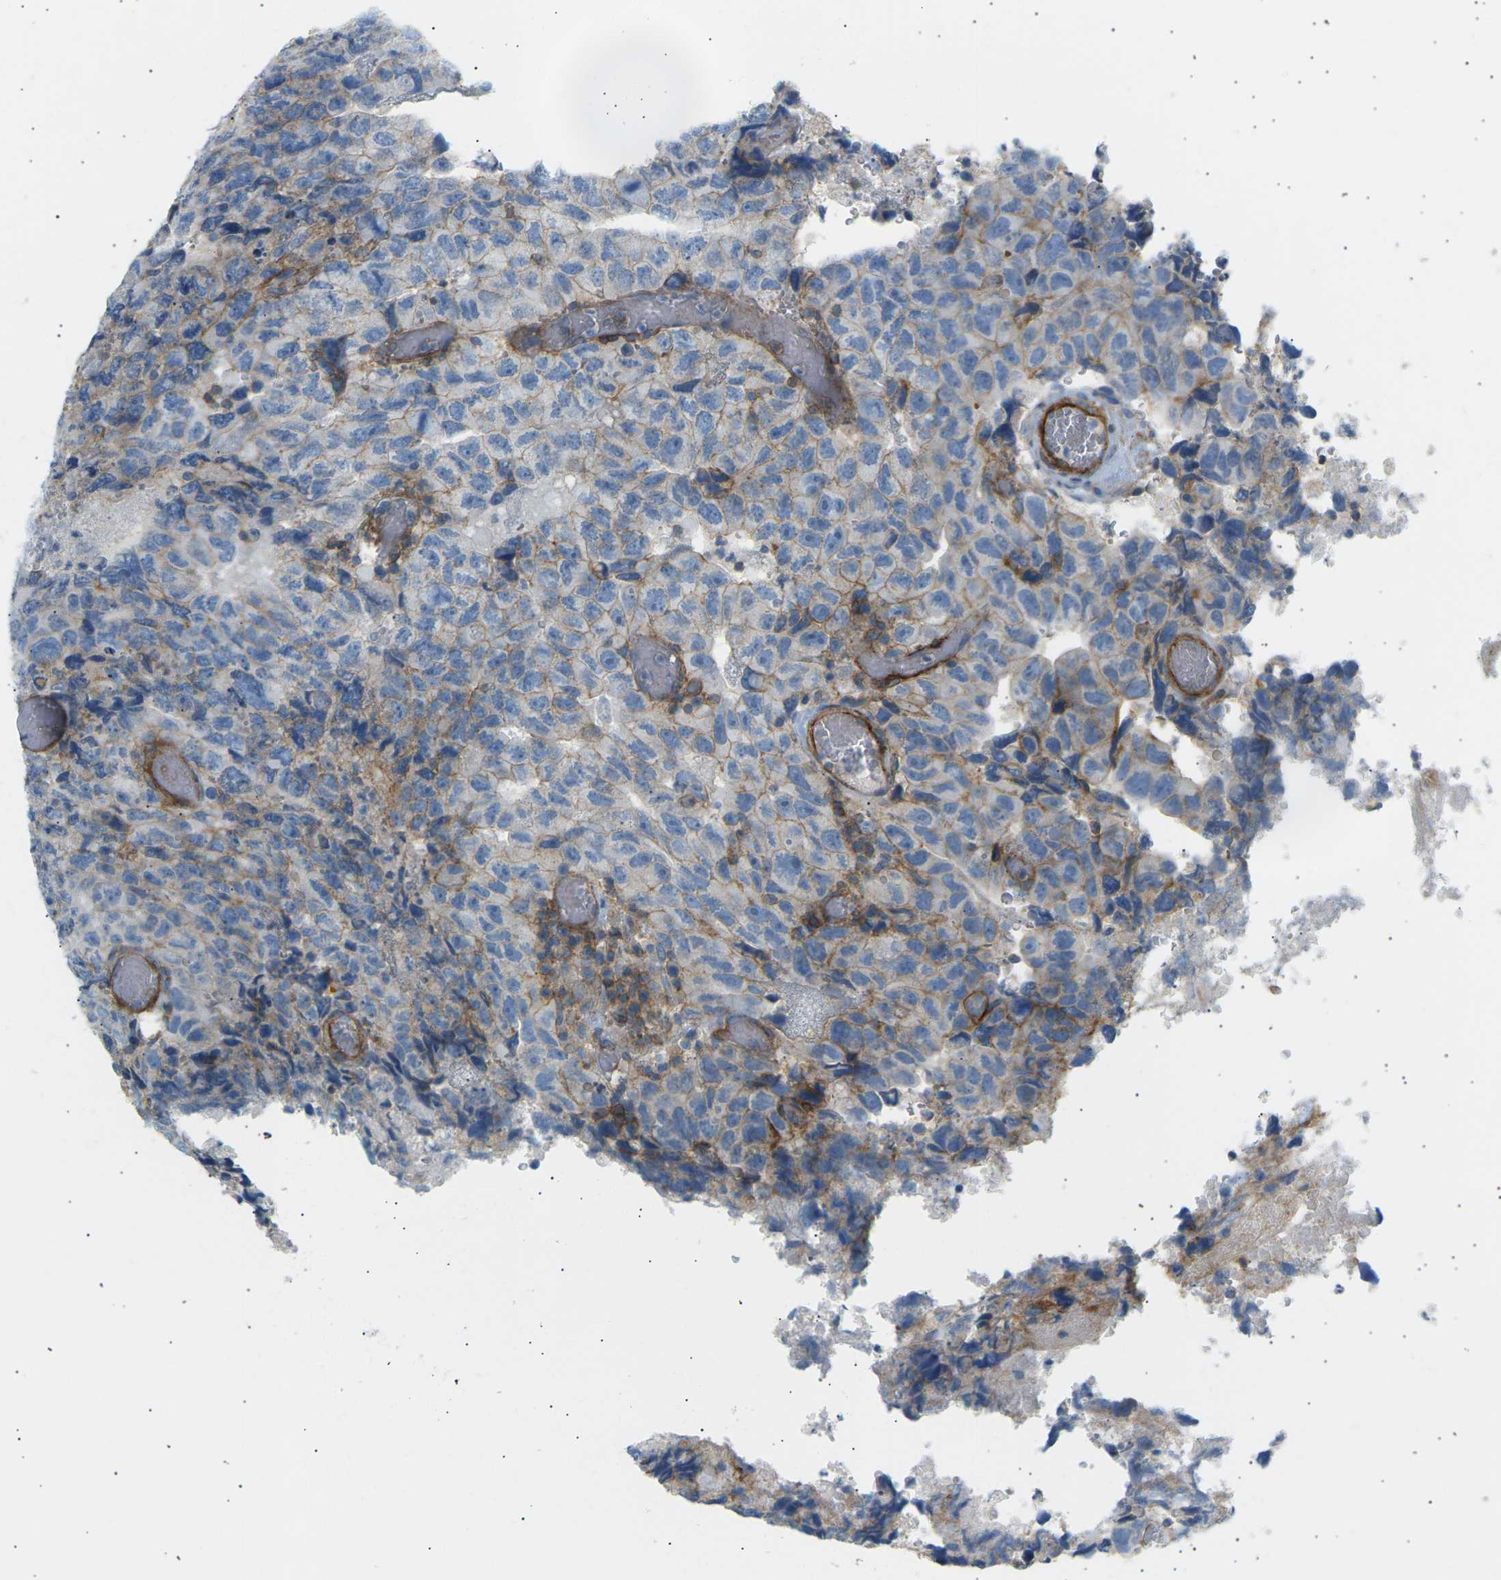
{"staining": {"intensity": "moderate", "quantity": "<25%", "location": "cytoplasmic/membranous"}, "tissue": "testis cancer", "cell_type": "Tumor cells", "image_type": "cancer", "snomed": [{"axis": "morphology", "description": "Necrosis, NOS"}, {"axis": "morphology", "description": "Carcinoma, Embryonal, NOS"}, {"axis": "topography", "description": "Testis"}], "caption": "The image exhibits staining of testis embryonal carcinoma, revealing moderate cytoplasmic/membranous protein expression (brown color) within tumor cells. Nuclei are stained in blue.", "gene": "ATP2B4", "patient": {"sex": "male", "age": 19}}